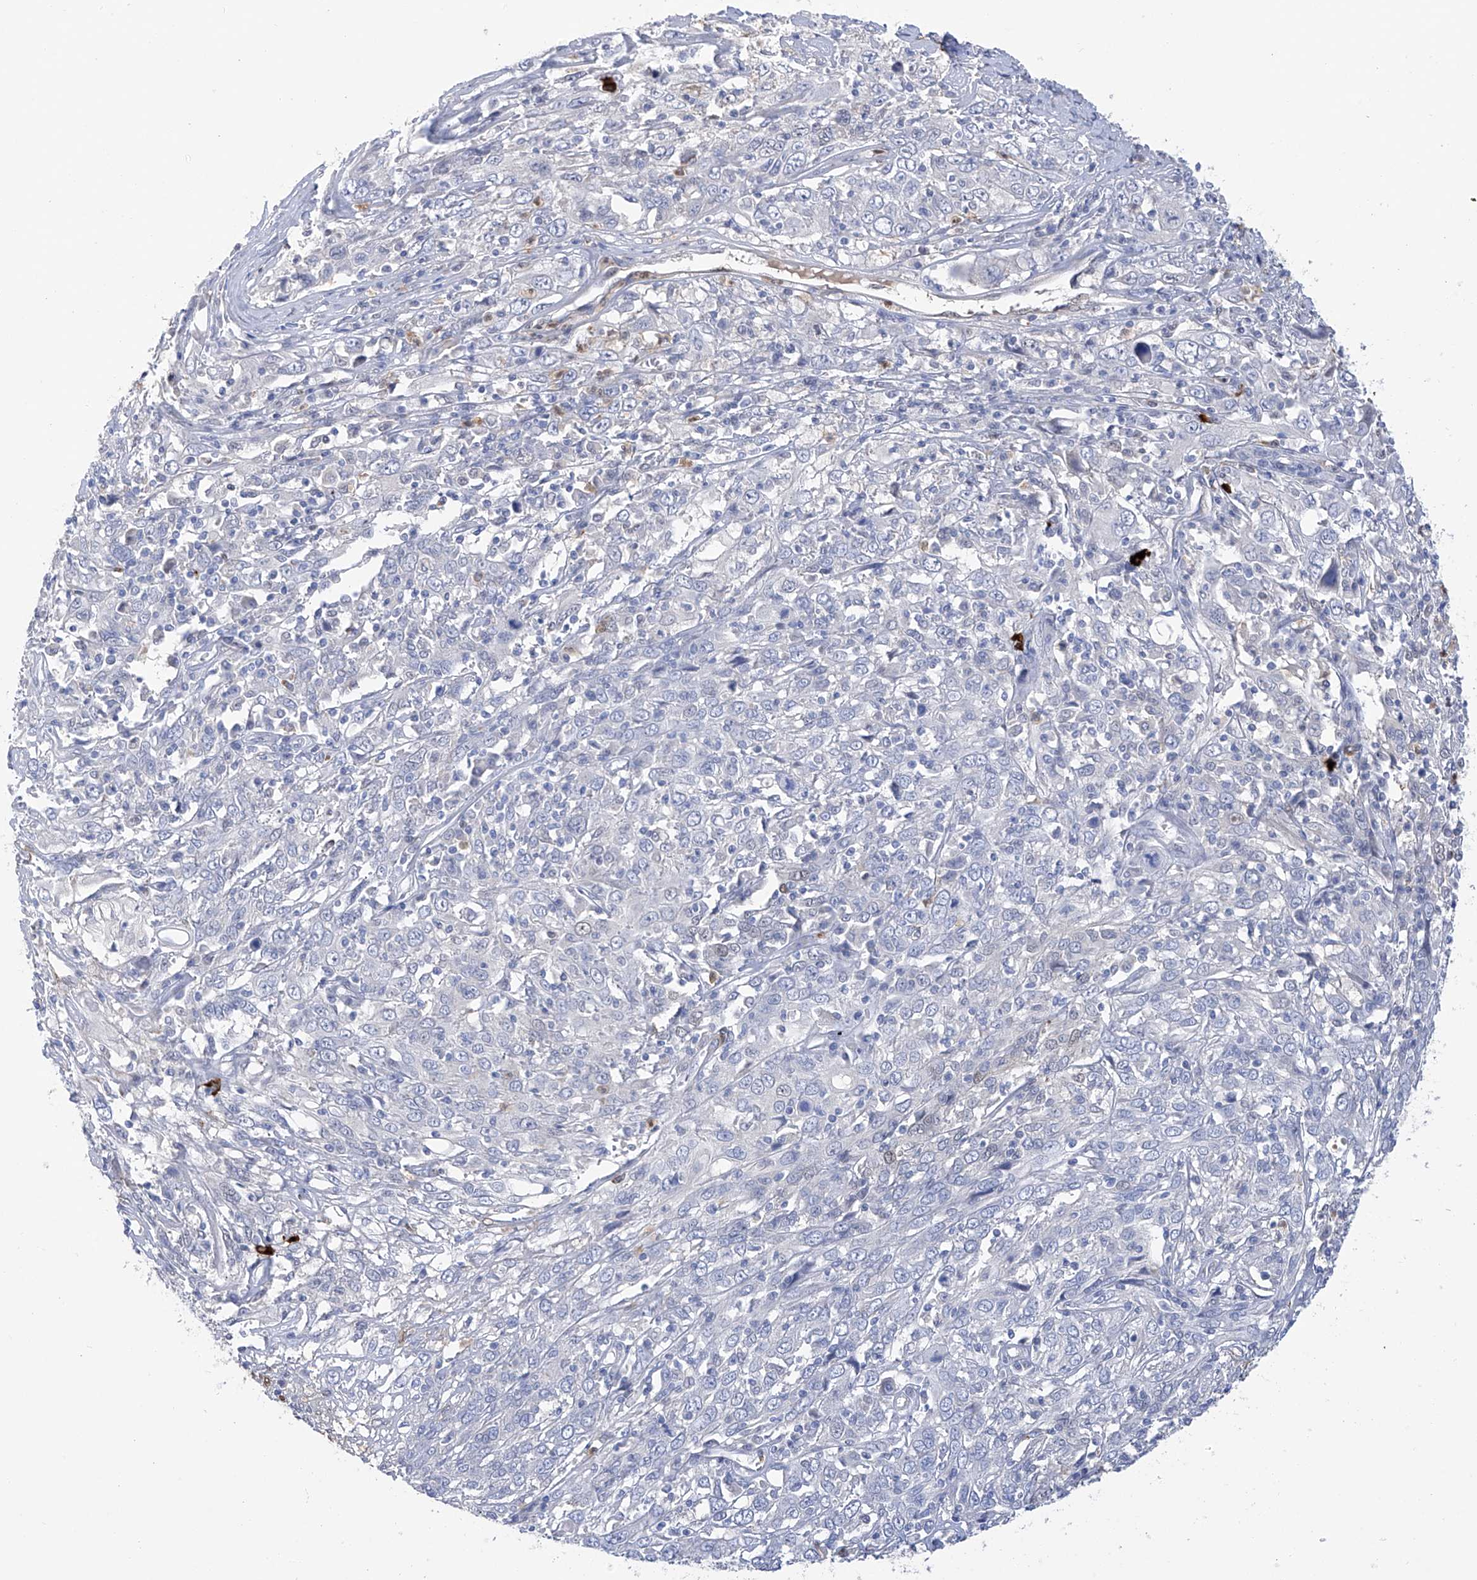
{"staining": {"intensity": "negative", "quantity": "none", "location": "none"}, "tissue": "cervical cancer", "cell_type": "Tumor cells", "image_type": "cancer", "snomed": [{"axis": "morphology", "description": "Squamous cell carcinoma, NOS"}, {"axis": "topography", "description": "Cervix"}], "caption": "Immunohistochemistry of human cervical cancer exhibits no positivity in tumor cells. The staining is performed using DAB brown chromogen with nuclei counter-stained in using hematoxylin.", "gene": "PHF20", "patient": {"sex": "female", "age": 46}}